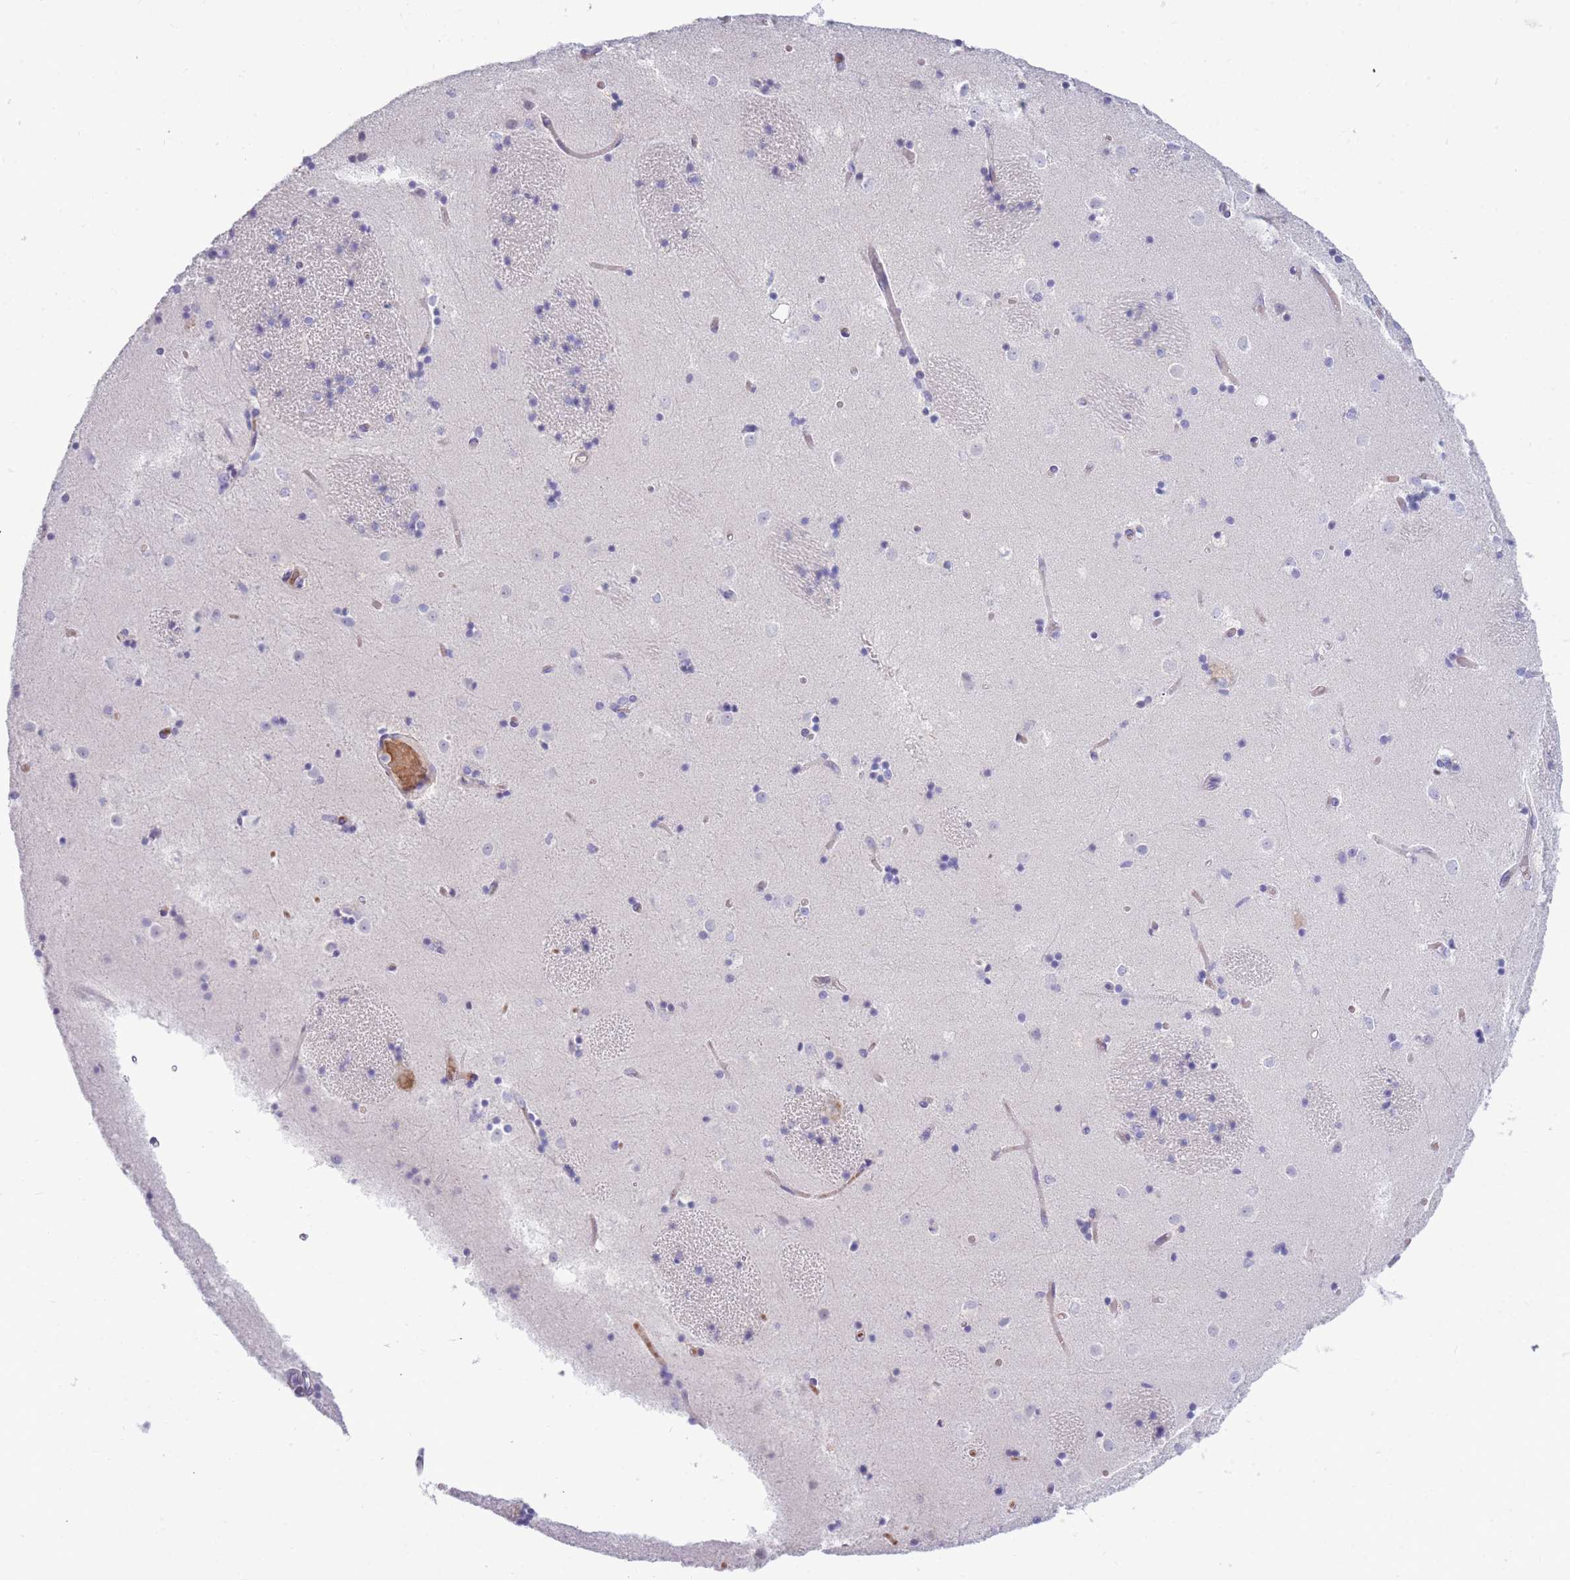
{"staining": {"intensity": "negative", "quantity": "none", "location": "none"}, "tissue": "caudate", "cell_type": "Glial cells", "image_type": "normal", "snomed": [{"axis": "morphology", "description": "Normal tissue, NOS"}, {"axis": "topography", "description": "Lateral ventricle wall"}], "caption": "DAB immunohistochemical staining of benign caudate exhibits no significant staining in glial cells. (DAB immunohistochemistry, high magnification).", "gene": "TPSAB1", "patient": {"sex": "female", "age": 52}}